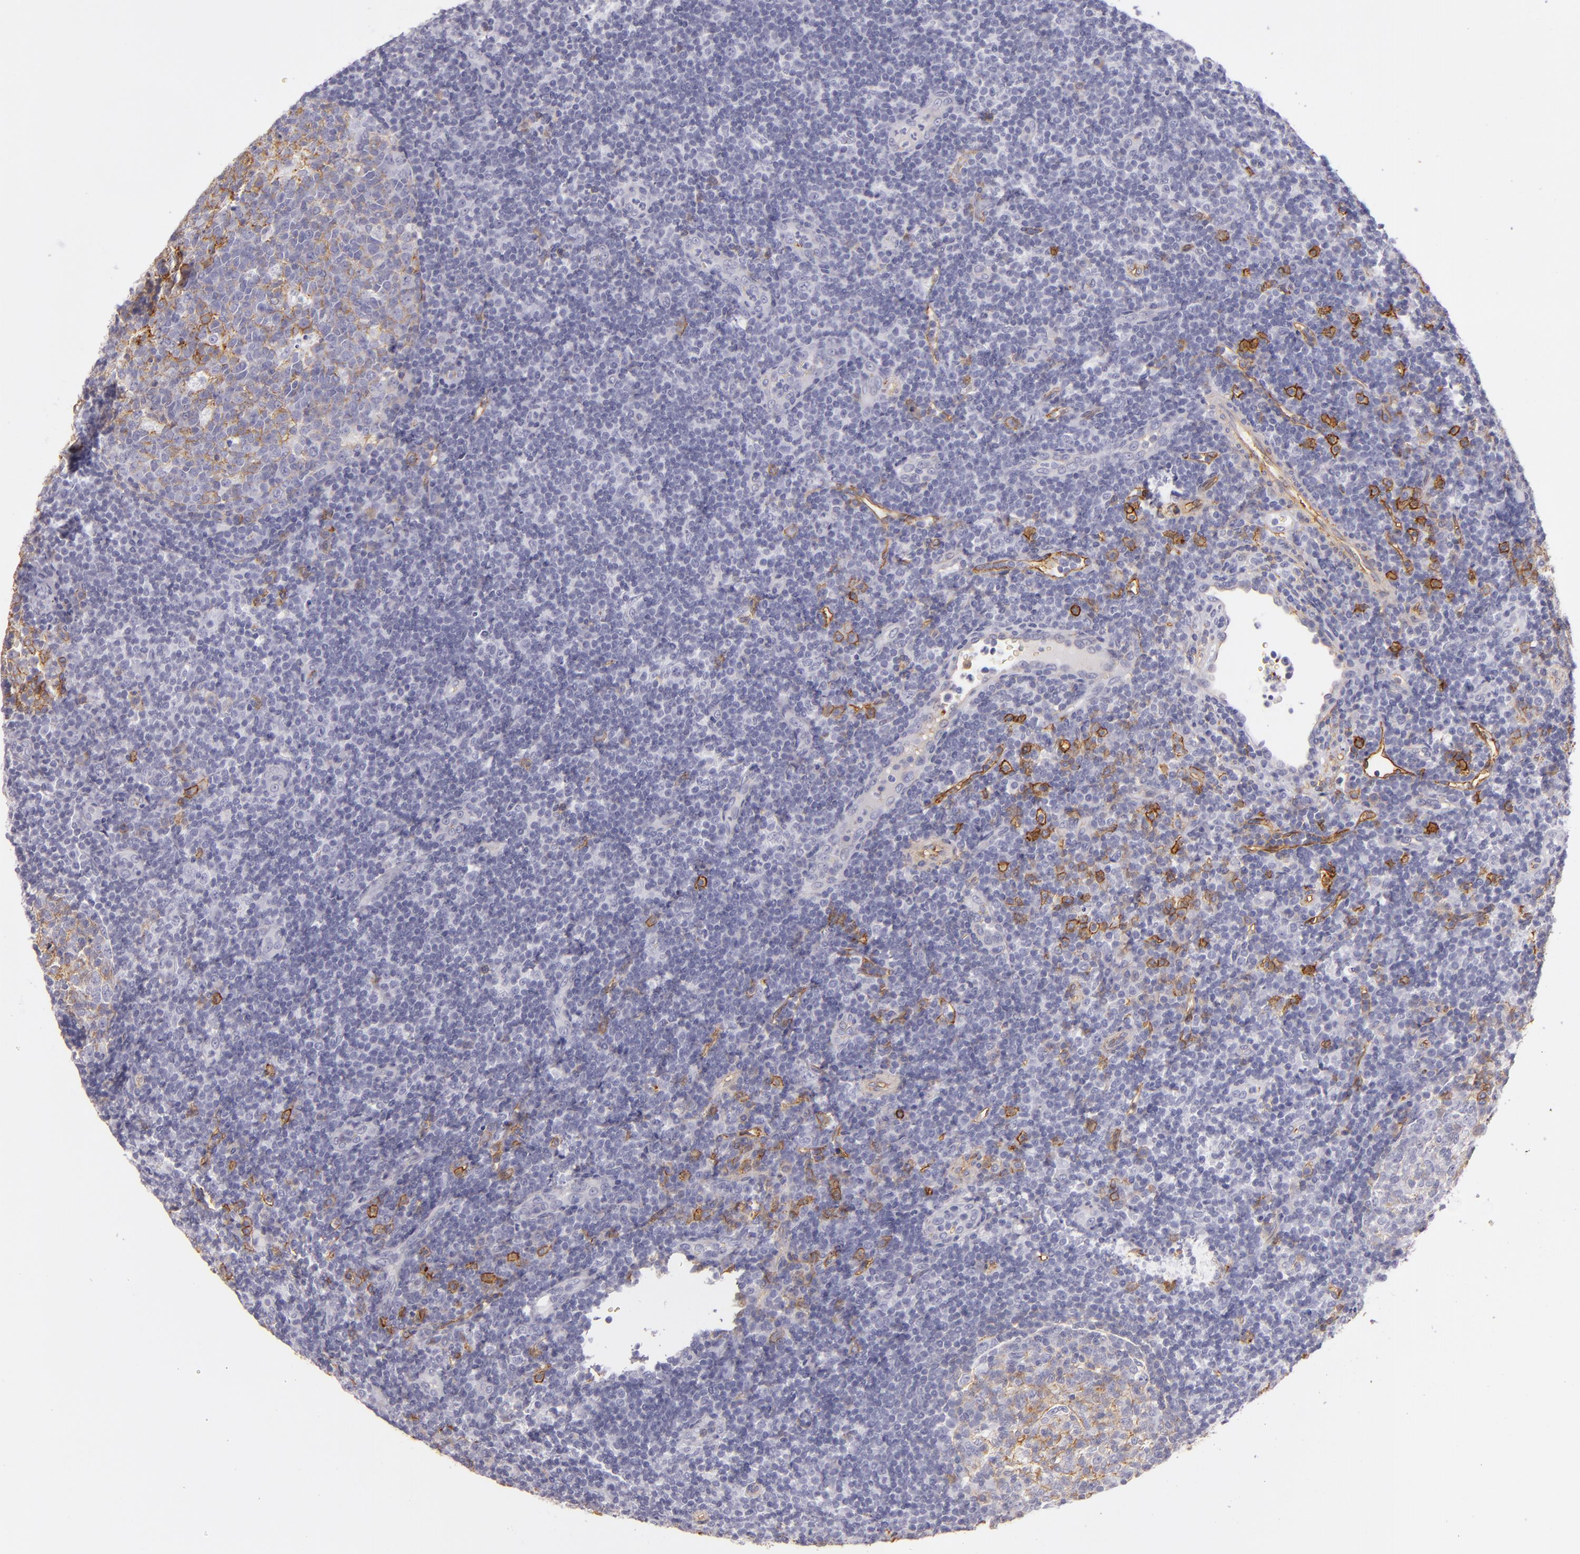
{"staining": {"intensity": "moderate", "quantity": "<25%", "location": "cytoplasmic/membranous"}, "tissue": "tonsil", "cell_type": "Germinal center cells", "image_type": "normal", "snomed": [{"axis": "morphology", "description": "Normal tissue, NOS"}, {"axis": "topography", "description": "Tonsil"}], "caption": "About <25% of germinal center cells in benign tonsil display moderate cytoplasmic/membranous protein expression as visualized by brown immunohistochemical staining.", "gene": "CD9", "patient": {"sex": "female", "age": 40}}